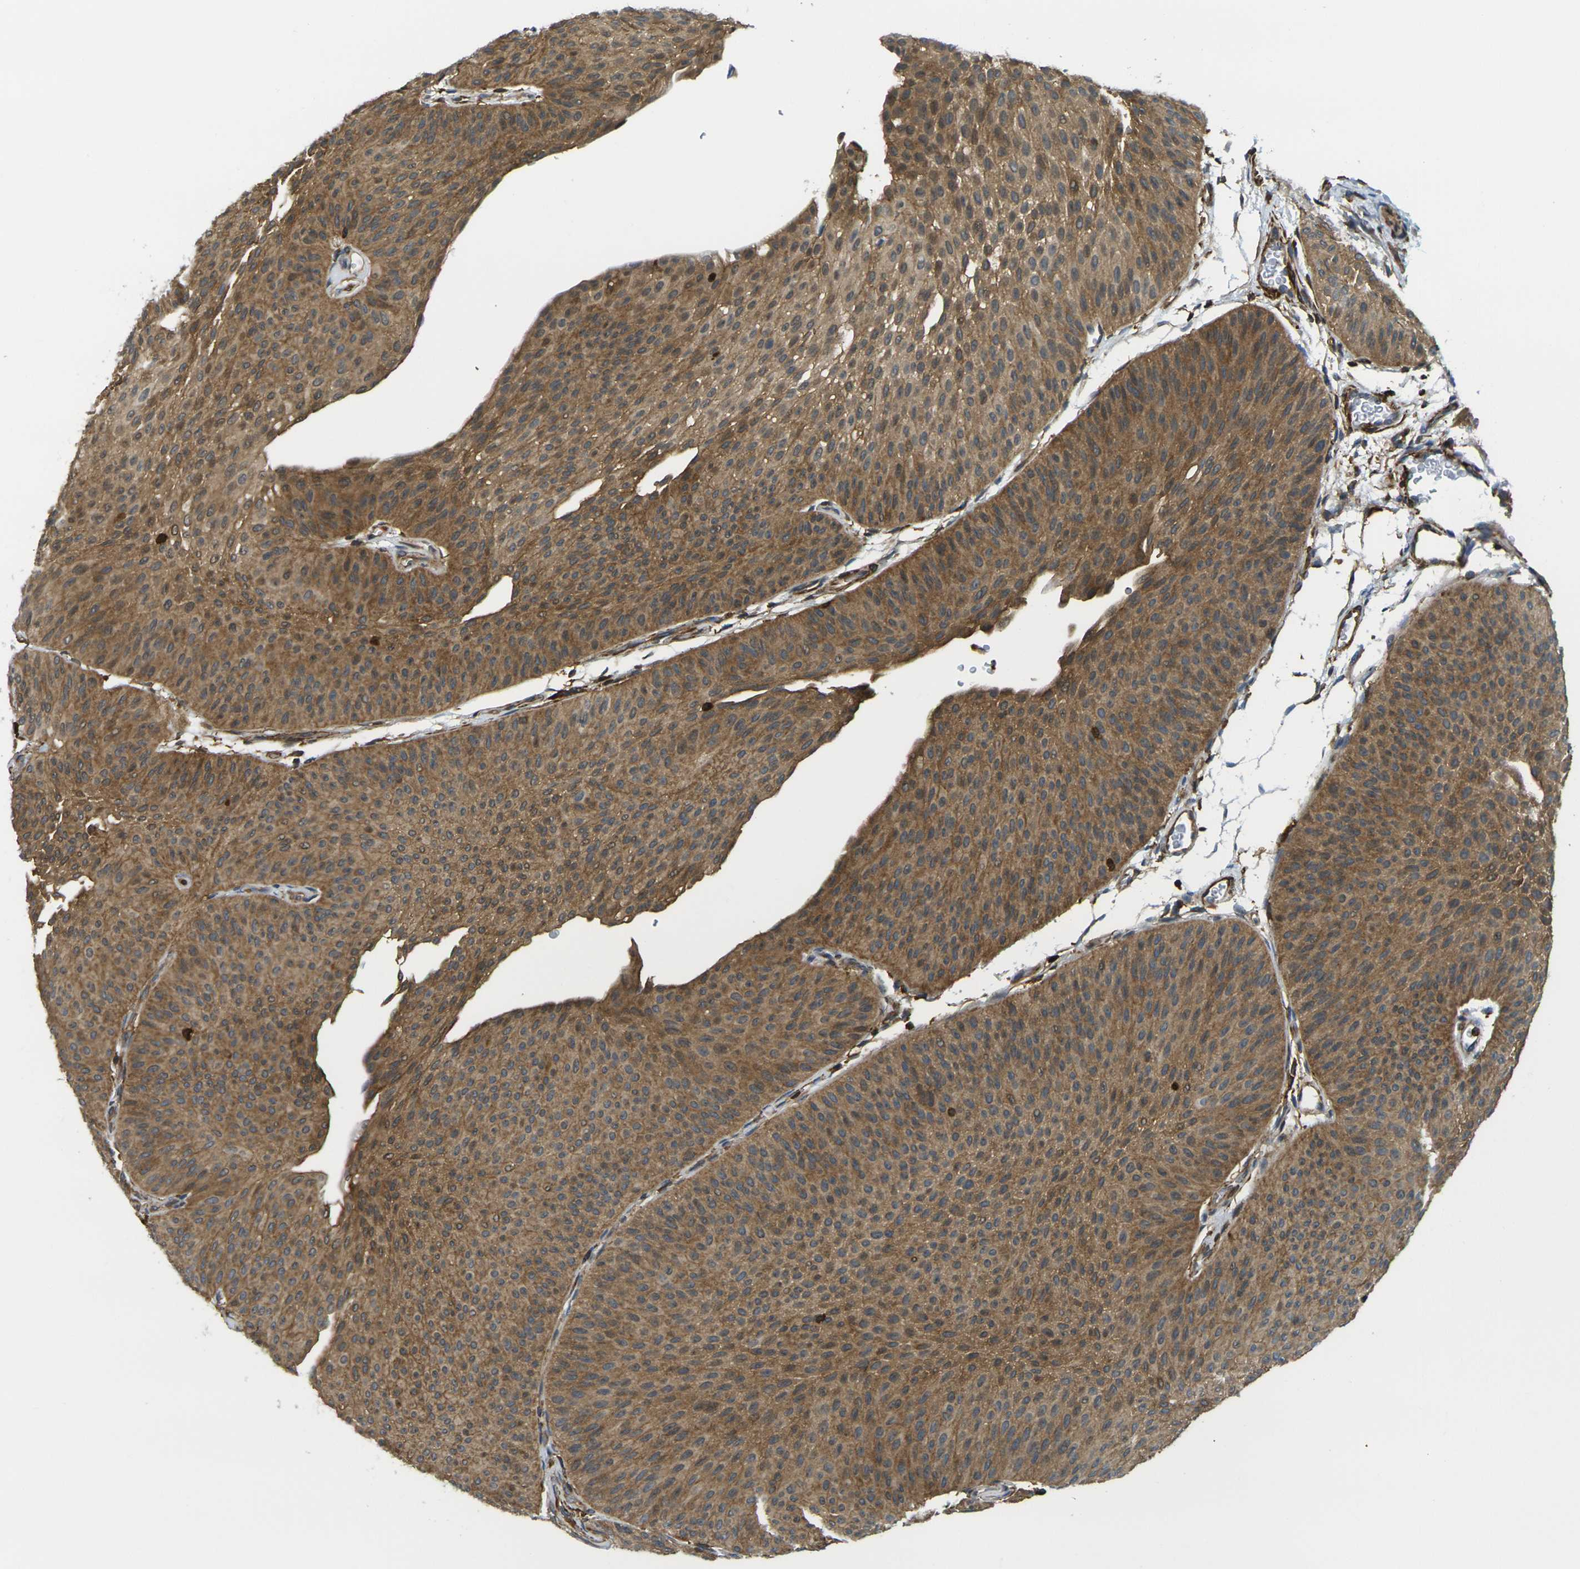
{"staining": {"intensity": "moderate", "quantity": ">75%", "location": "cytoplasmic/membranous"}, "tissue": "urothelial cancer", "cell_type": "Tumor cells", "image_type": "cancer", "snomed": [{"axis": "morphology", "description": "Urothelial carcinoma, Low grade"}, {"axis": "topography", "description": "Urinary bladder"}], "caption": "Low-grade urothelial carcinoma was stained to show a protein in brown. There is medium levels of moderate cytoplasmic/membranous expression in approximately >75% of tumor cells.", "gene": "LASP1", "patient": {"sex": "female", "age": 60}}